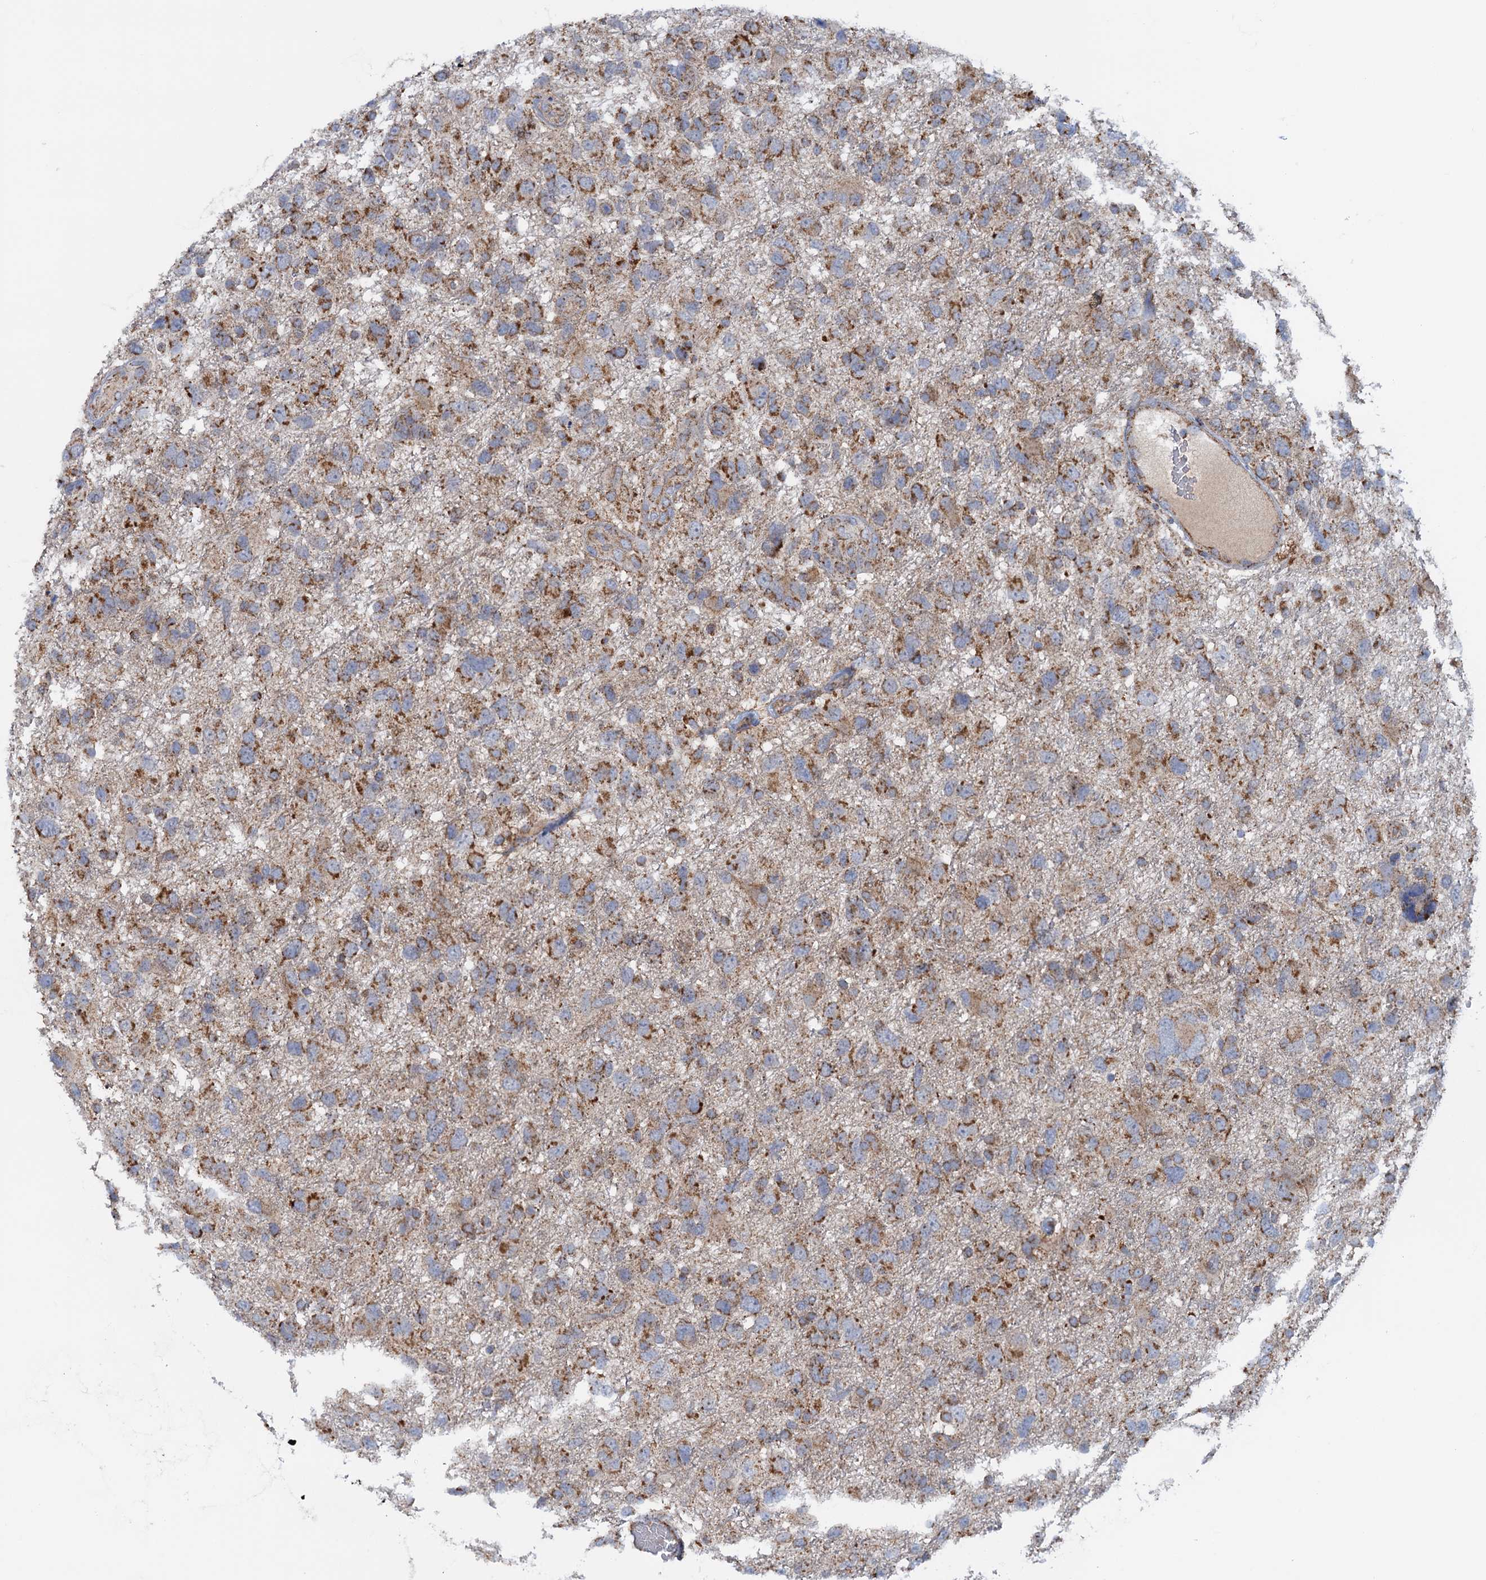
{"staining": {"intensity": "moderate", "quantity": ">75%", "location": "cytoplasmic/membranous"}, "tissue": "glioma", "cell_type": "Tumor cells", "image_type": "cancer", "snomed": [{"axis": "morphology", "description": "Glioma, malignant, High grade"}, {"axis": "topography", "description": "Brain"}], "caption": "DAB immunohistochemical staining of human glioma demonstrates moderate cytoplasmic/membranous protein staining in approximately >75% of tumor cells.", "gene": "GTPBP3", "patient": {"sex": "male", "age": 61}}